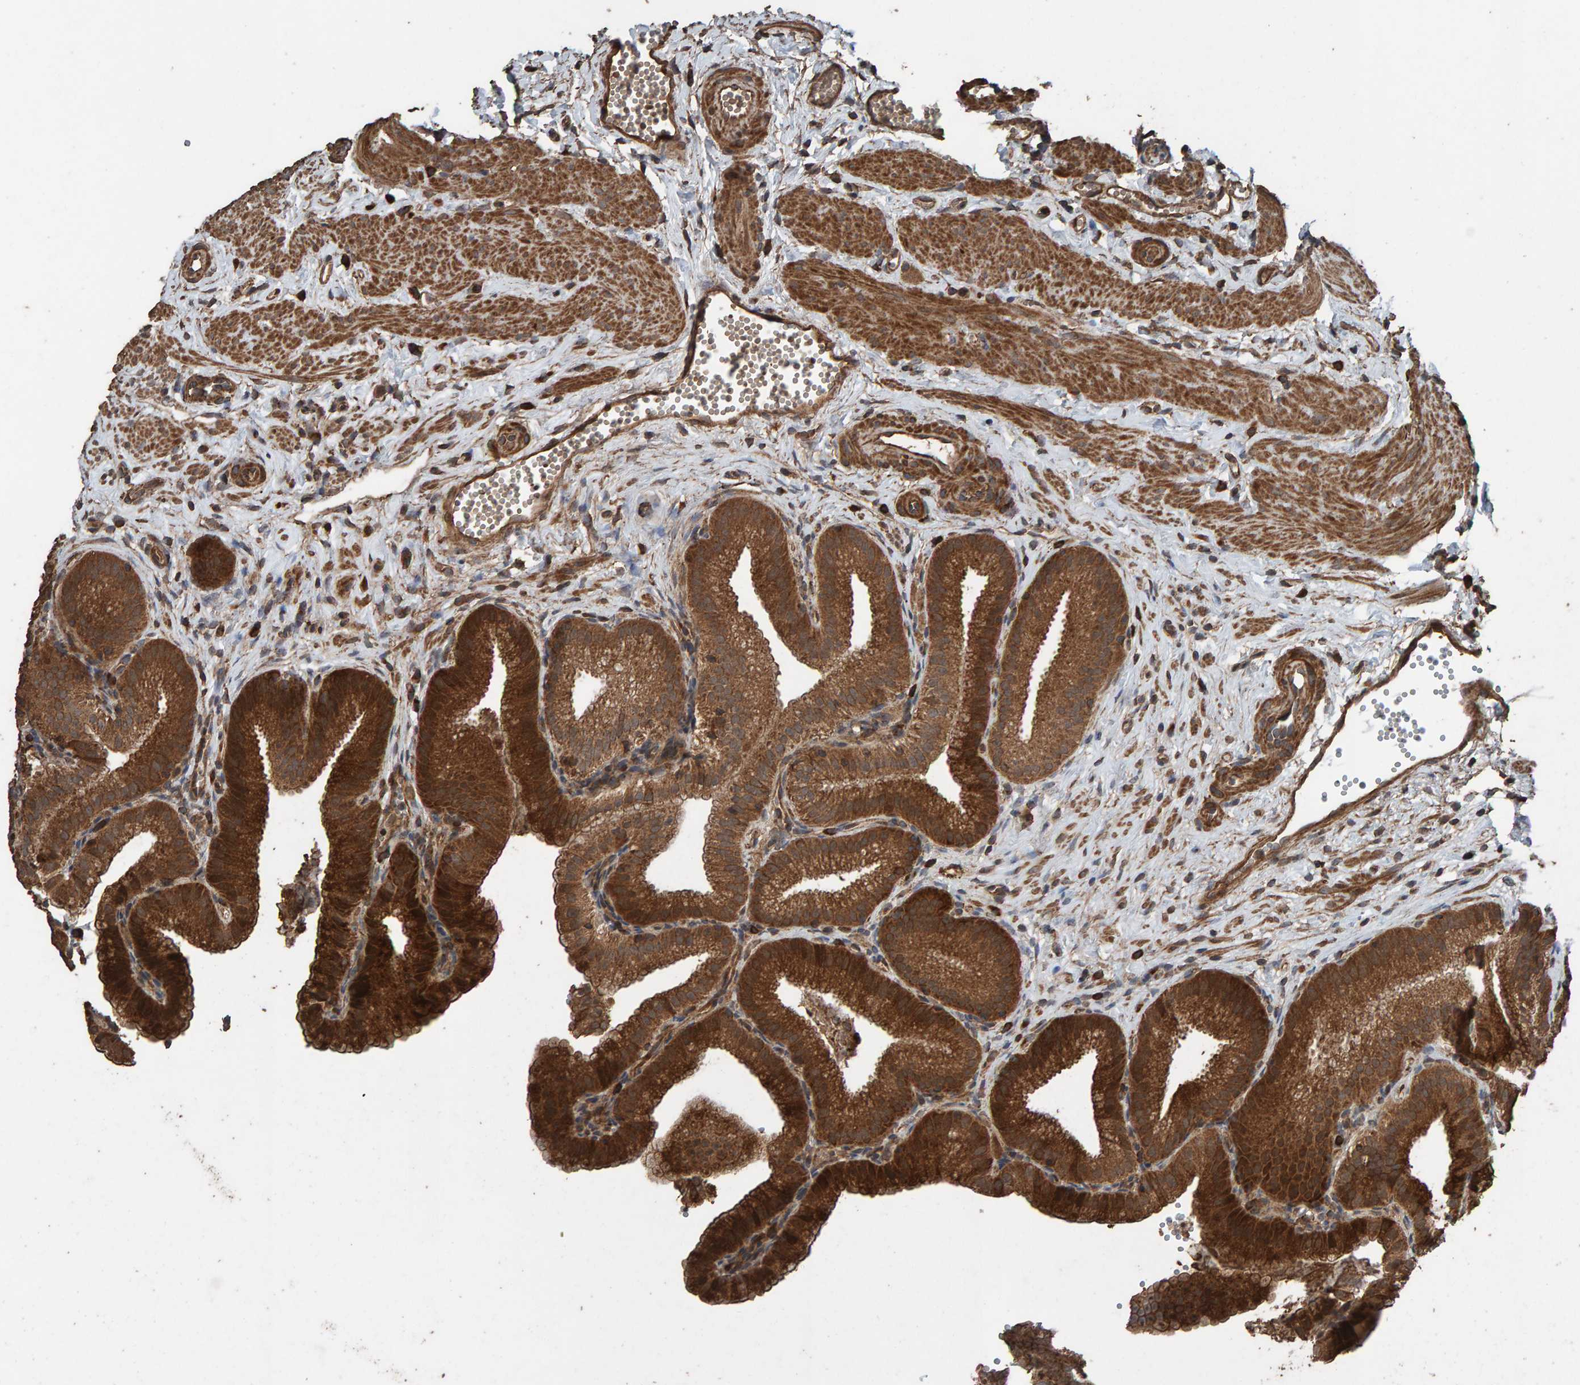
{"staining": {"intensity": "strong", "quantity": ">75%", "location": "cytoplasmic/membranous"}, "tissue": "gallbladder", "cell_type": "Glandular cells", "image_type": "normal", "snomed": [{"axis": "morphology", "description": "Normal tissue, NOS"}, {"axis": "topography", "description": "Gallbladder"}], "caption": "Immunohistochemistry (DAB) staining of benign human gallbladder demonstrates strong cytoplasmic/membranous protein staining in about >75% of glandular cells.", "gene": "DUS1L", "patient": {"sex": "male", "age": 38}}